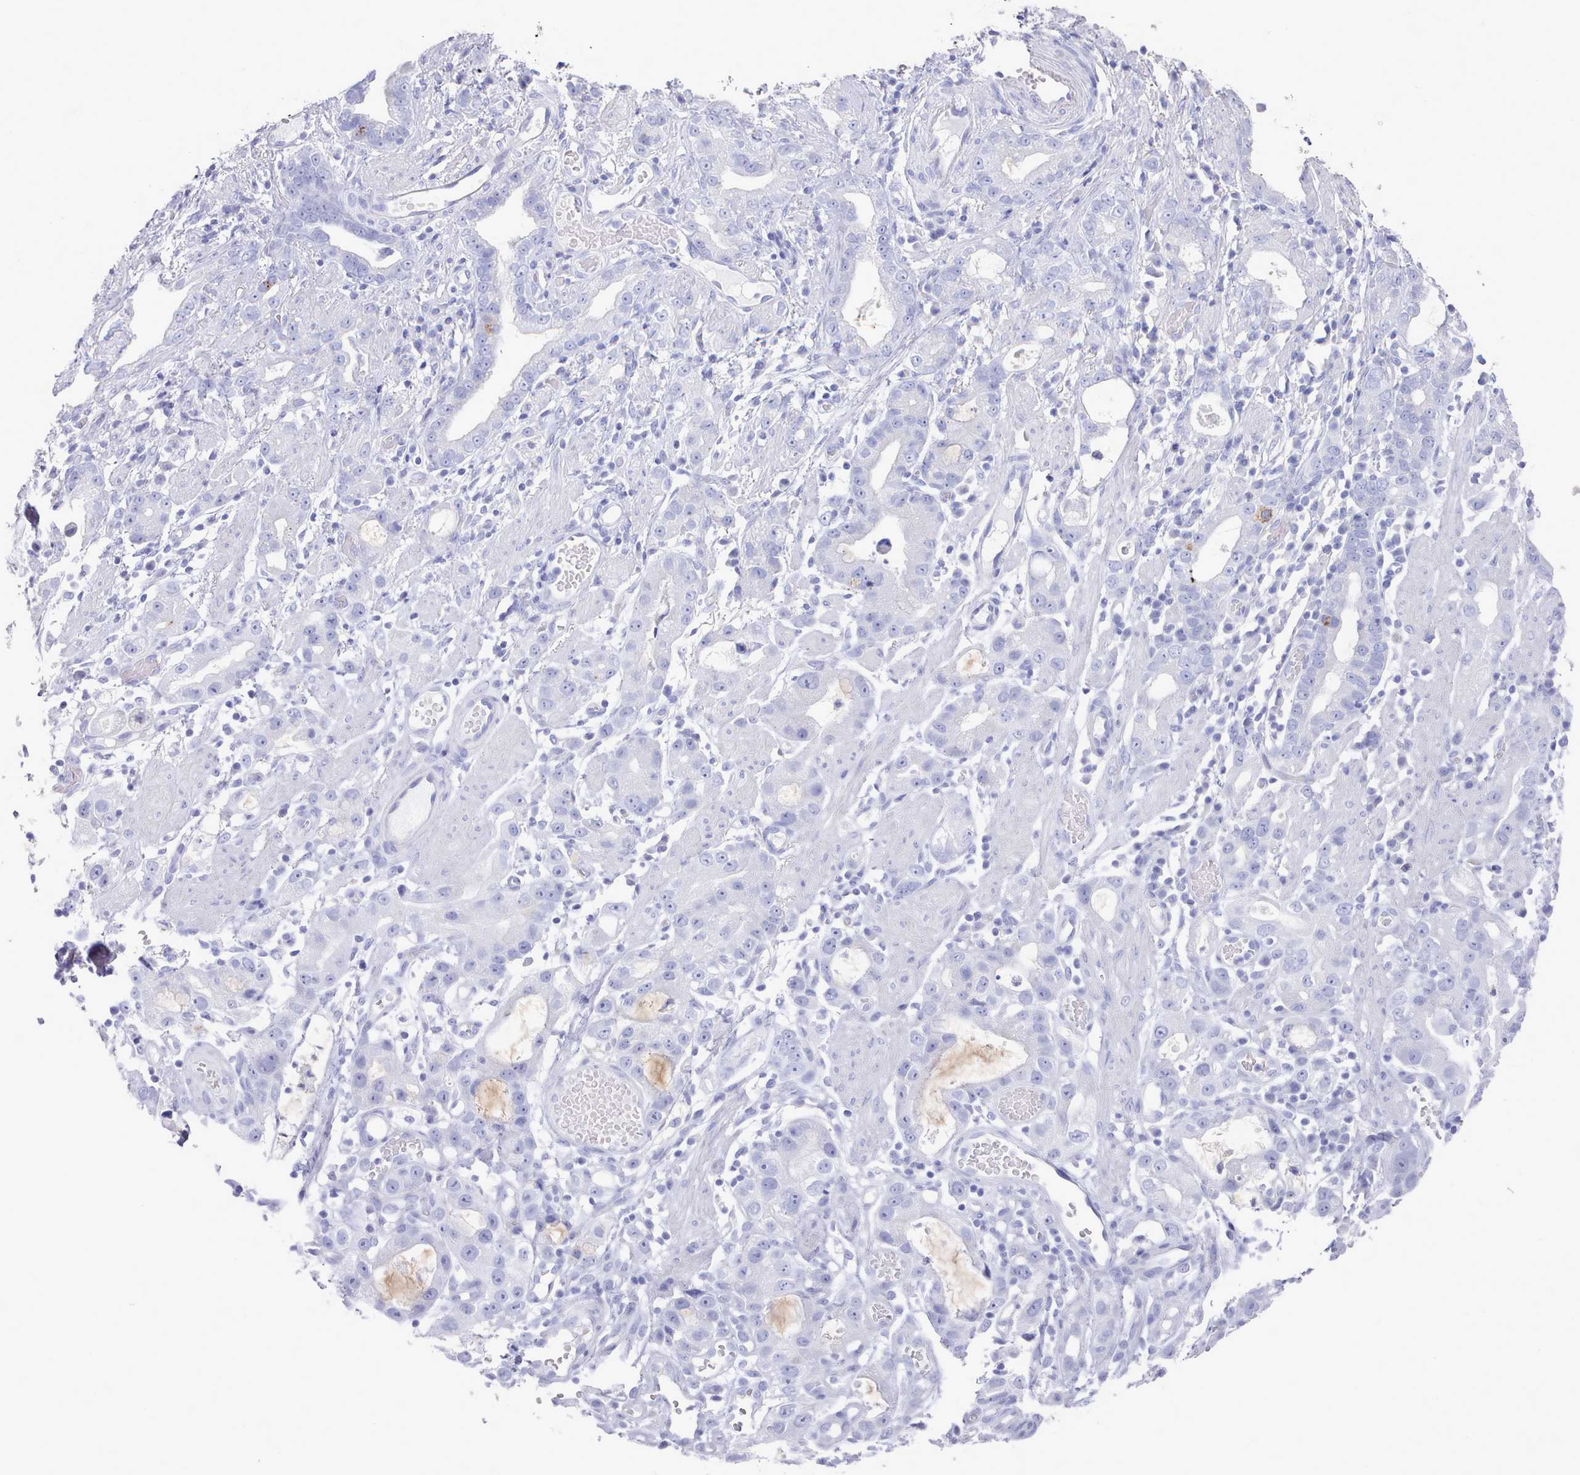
{"staining": {"intensity": "negative", "quantity": "none", "location": "none"}, "tissue": "stomach cancer", "cell_type": "Tumor cells", "image_type": "cancer", "snomed": [{"axis": "morphology", "description": "Adenocarcinoma, NOS"}, {"axis": "topography", "description": "Stomach"}], "caption": "Adenocarcinoma (stomach) was stained to show a protein in brown. There is no significant expression in tumor cells. The staining was performed using DAB to visualize the protein expression in brown, while the nuclei were stained in blue with hematoxylin (Magnification: 20x).", "gene": "LRRC37A", "patient": {"sex": "male", "age": 55}}